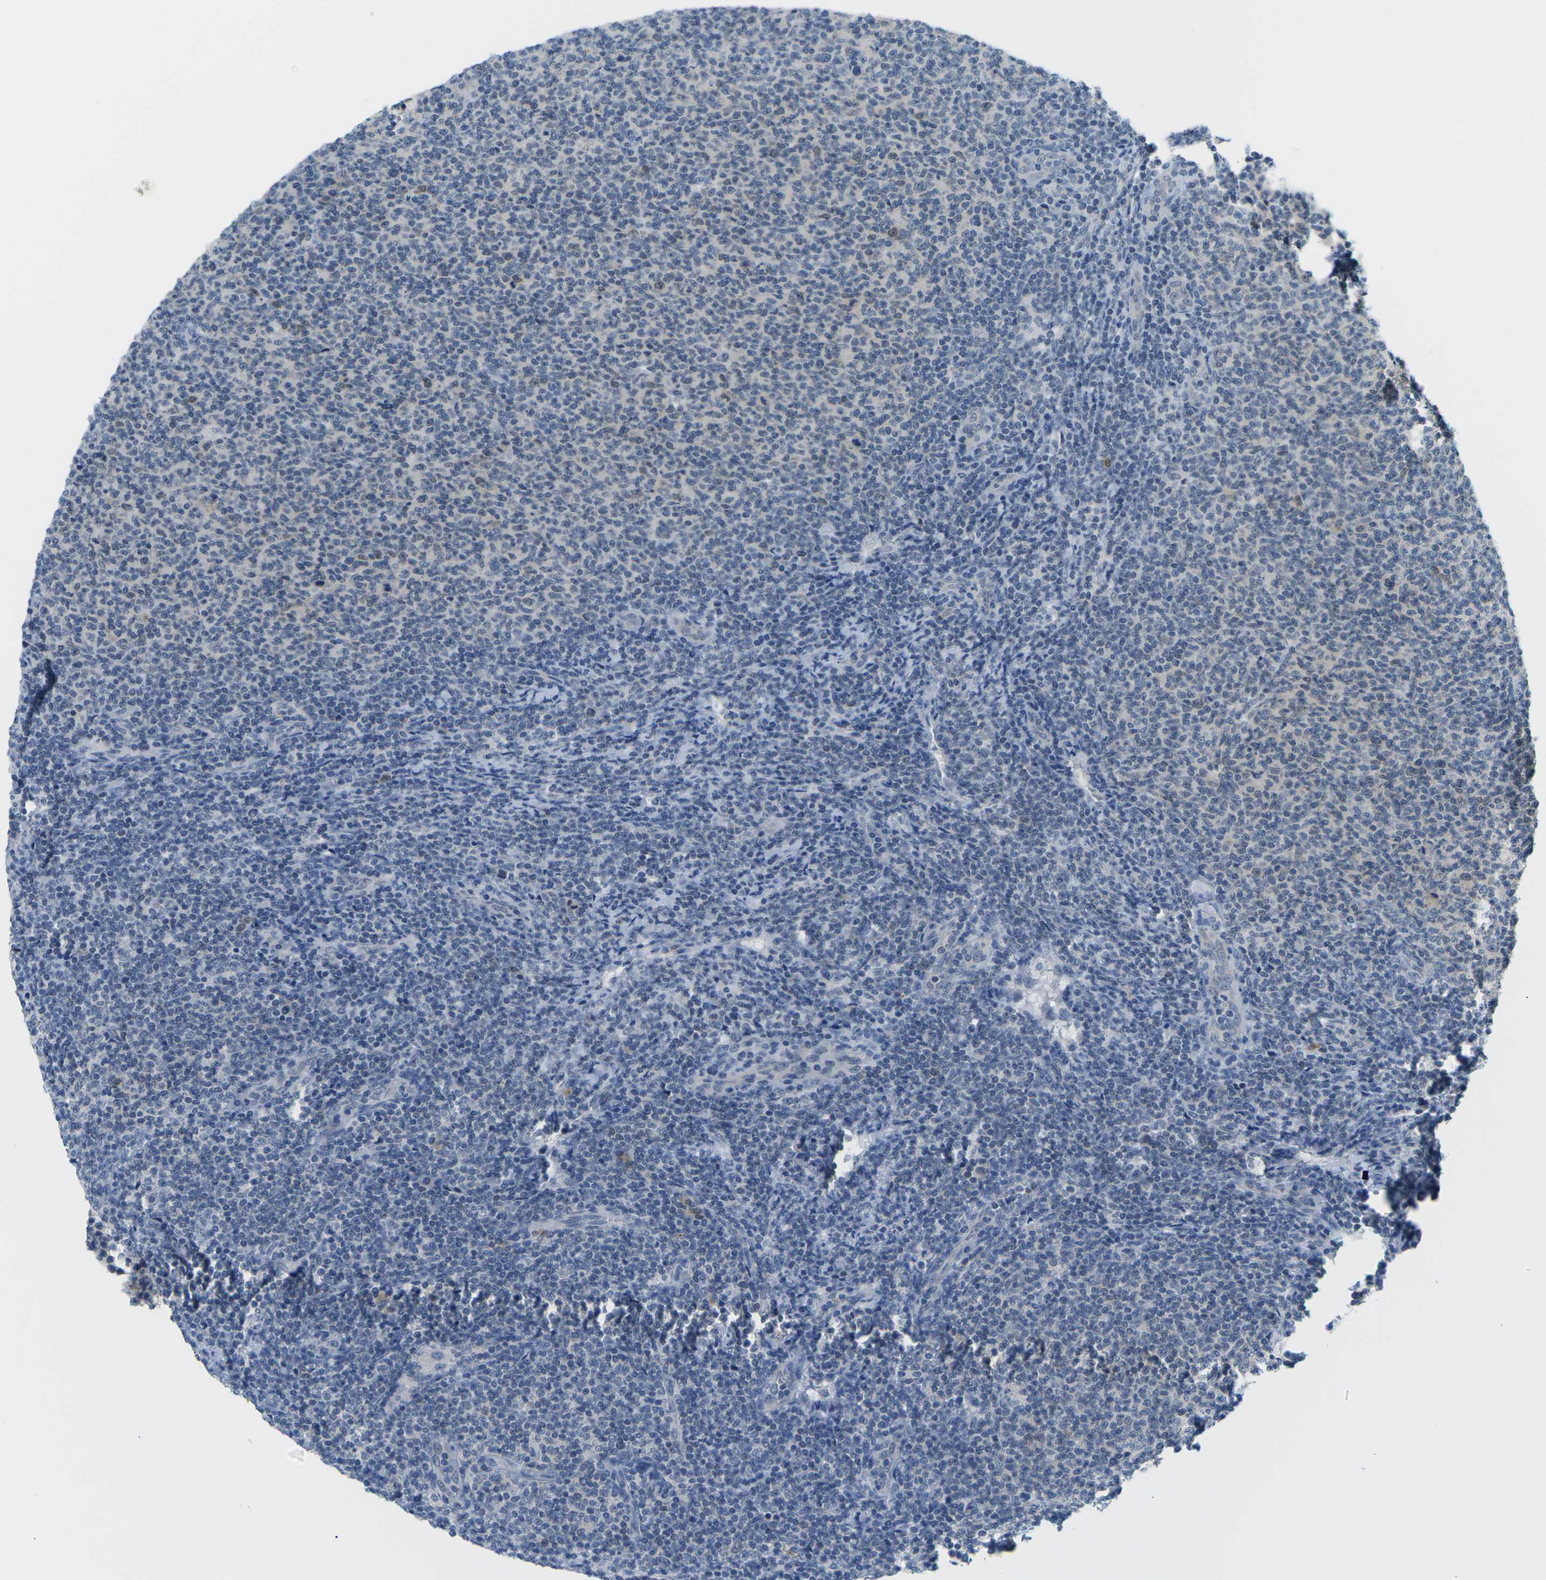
{"staining": {"intensity": "negative", "quantity": "none", "location": "none"}, "tissue": "lymphoma", "cell_type": "Tumor cells", "image_type": "cancer", "snomed": [{"axis": "morphology", "description": "Malignant lymphoma, non-Hodgkin's type, Low grade"}, {"axis": "topography", "description": "Lymph node"}], "caption": "Histopathology image shows no protein staining in tumor cells of low-grade malignant lymphoma, non-Hodgkin's type tissue. (Brightfield microscopy of DAB immunohistochemistry at high magnification).", "gene": "PSAT1", "patient": {"sex": "male", "age": 66}}